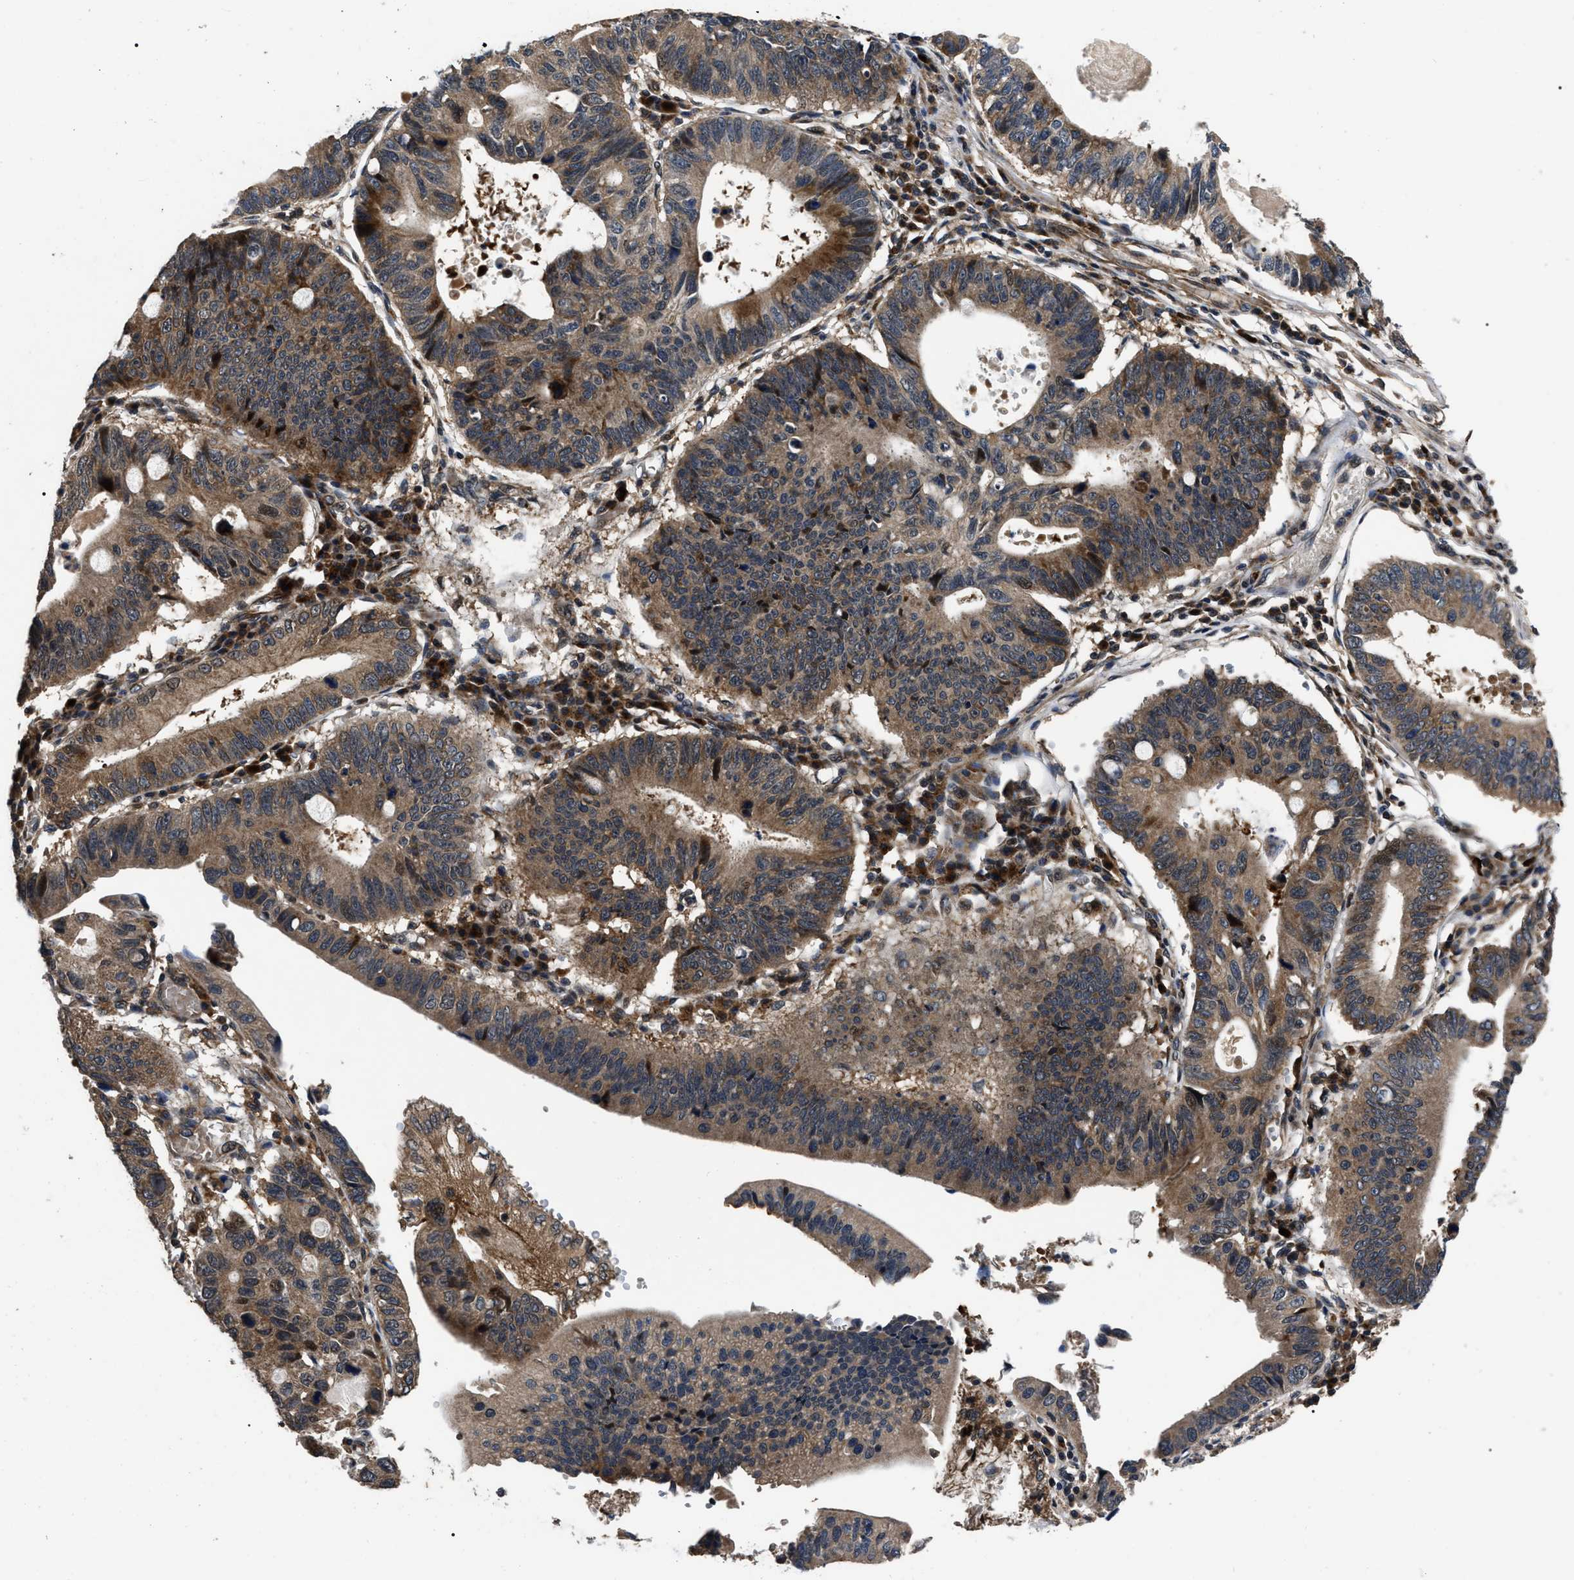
{"staining": {"intensity": "moderate", "quantity": ">75%", "location": "cytoplasmic/membranous"}, "tissue": "stomach cancer", "cell_type": "Tumor cells", "image_type": "cancer", "snomed": [{"axis": "morphology", "description": "Adenocarcinoma, NOS"}, {"axis": "topography", "description": "Stomach"}], "caption": "A histopathology image of human stomach adenocarcinoma stained for a protein reveals moderate cytoplasmic/membranous brown staining in tumor cells.", "gene": "PPWD1", "patient": {"sex": "male", "age": 59}}